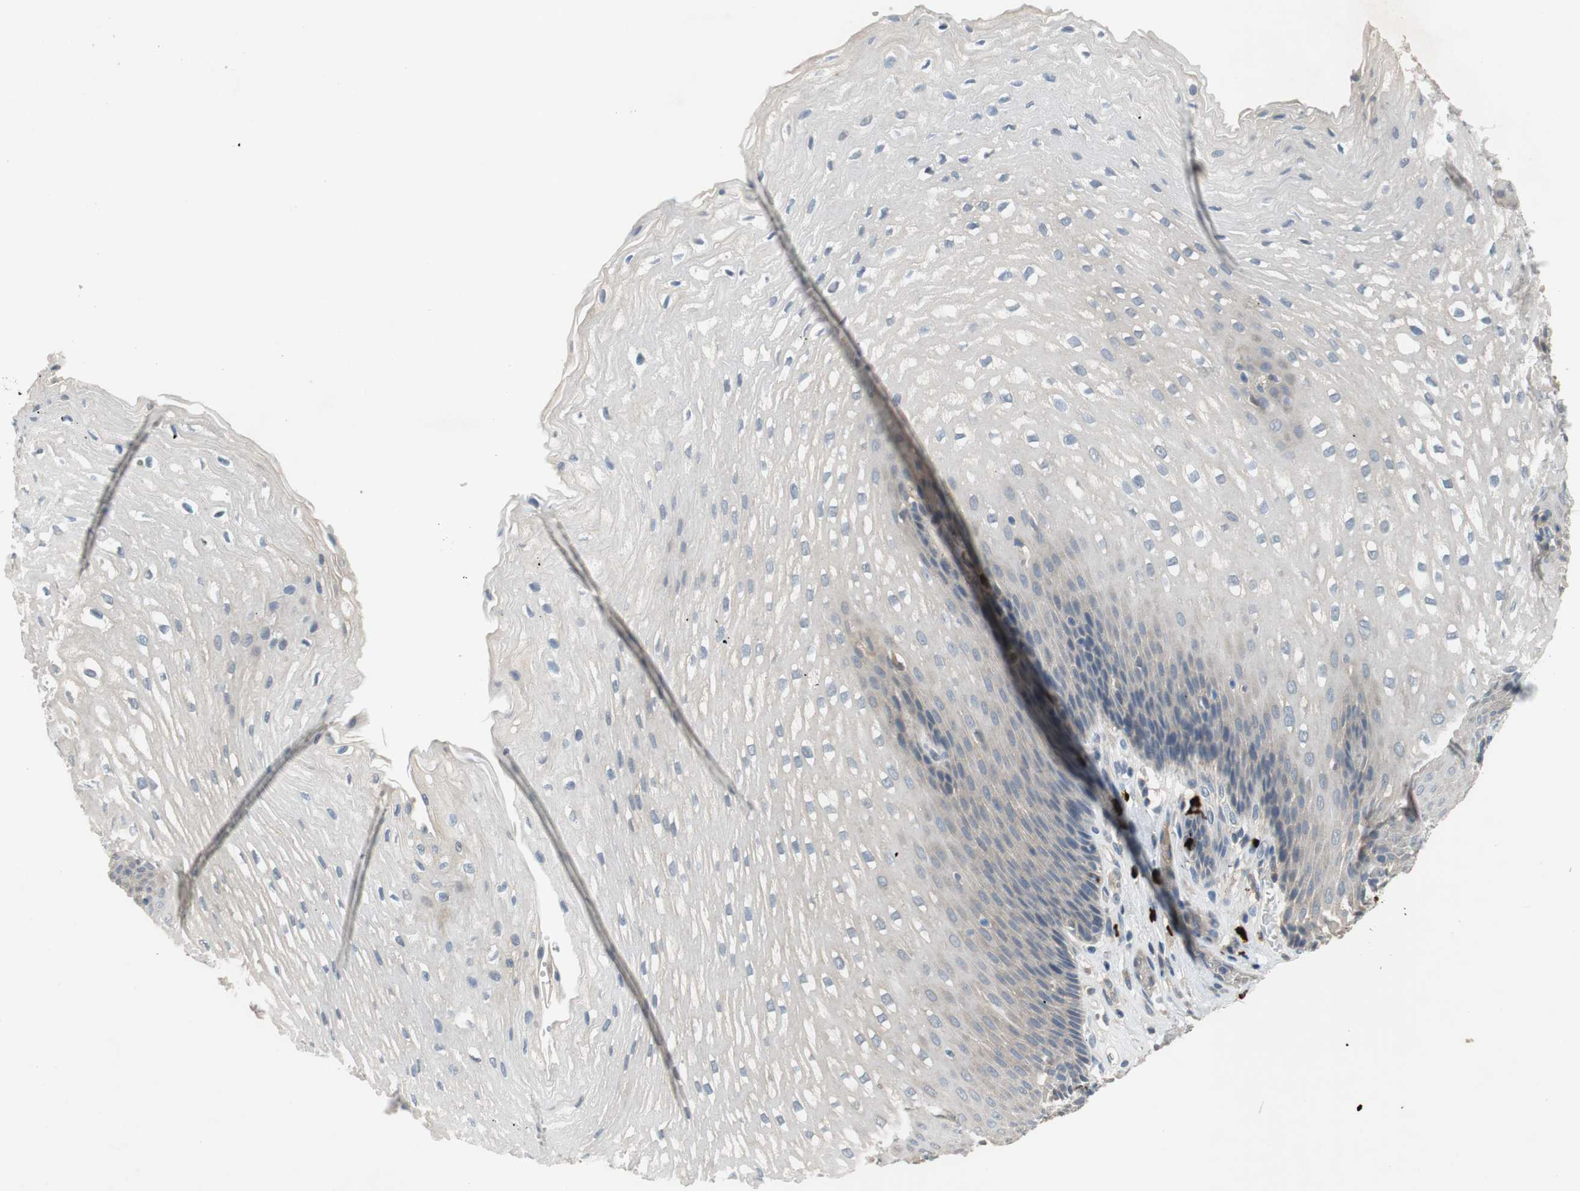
{"staining": {"intensity": "weak", "quantity": "25%-75%", "location": "cytoplasmic/membranous"}, "tissue": "esophagus", "cell_type": "Squamous epithelial cells", "image_type": "normal", "snomed": [{"axis": "morphology", "description": "Normal tissue, NOS"}, {"axis": "topography", "description": "Esophagus"}], "caption": "Protein positivity by immunohistochemistry (IHC) shows weak cytoplasmic/membranous positivity in approximately 25%-75% of squamous epithelial cells in normal esophagus.", "gene": "COL12A1", "patient": {"sex": "male", "age": 48}}